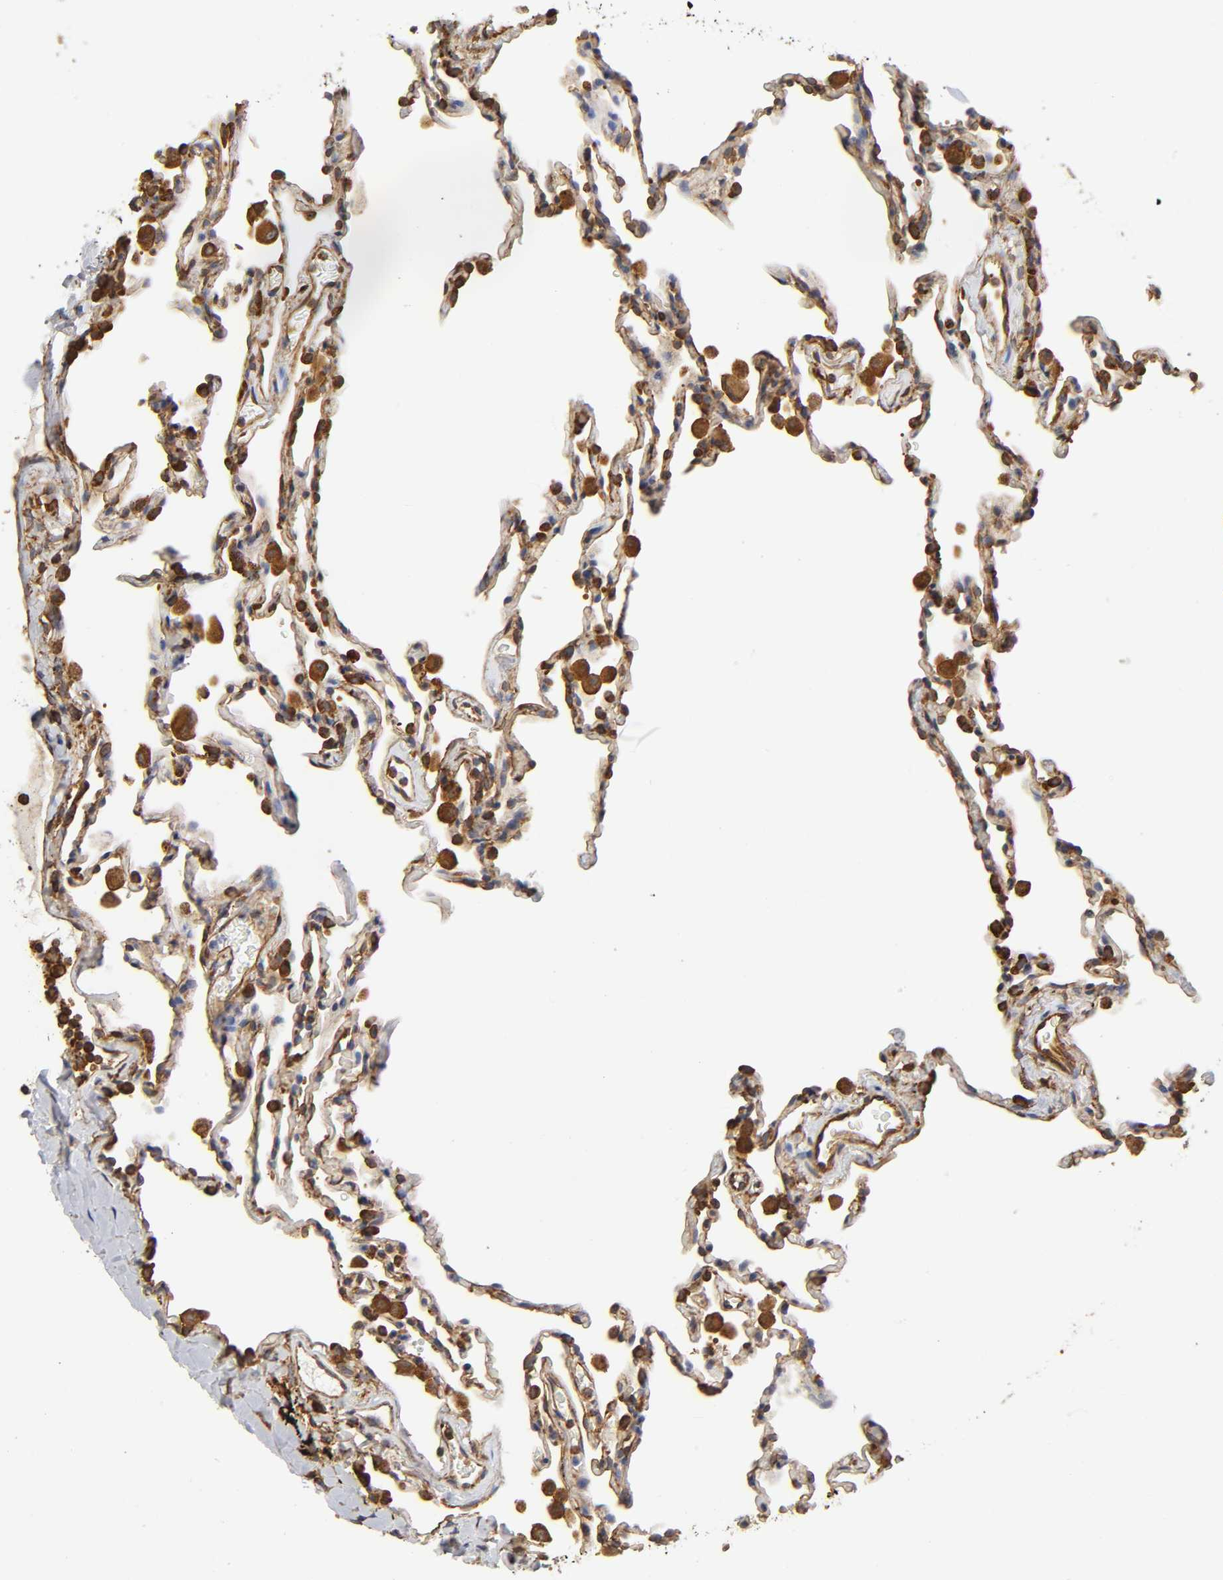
{"staining": {"intensity": "strong", "quantity": ">75%", "location": "cytoplasmic/membranous"}, "tissue": "lung", "cell_type": "Alveolar cells", "image_type": "normal", "snomed": [{"axis": "morphology", "description": "Normal tissue, NOS"}, {"axis": "morphology", "description": "Soft tissue tumor metastatic"}, {"axis": "topography", "description": "Lung"}], "caption": "Immunohistochemistry of benign human lung demonstrates high levels of strong cytoplasmic/membranous staining in approximately >75% of alveolar cells. (DAB (3,3'-diaminobenzidine) = brown stain, brightfield microscopy at high magnification).", "gene": "RPL14", "patient": {"sex": "male", "age": 59}}